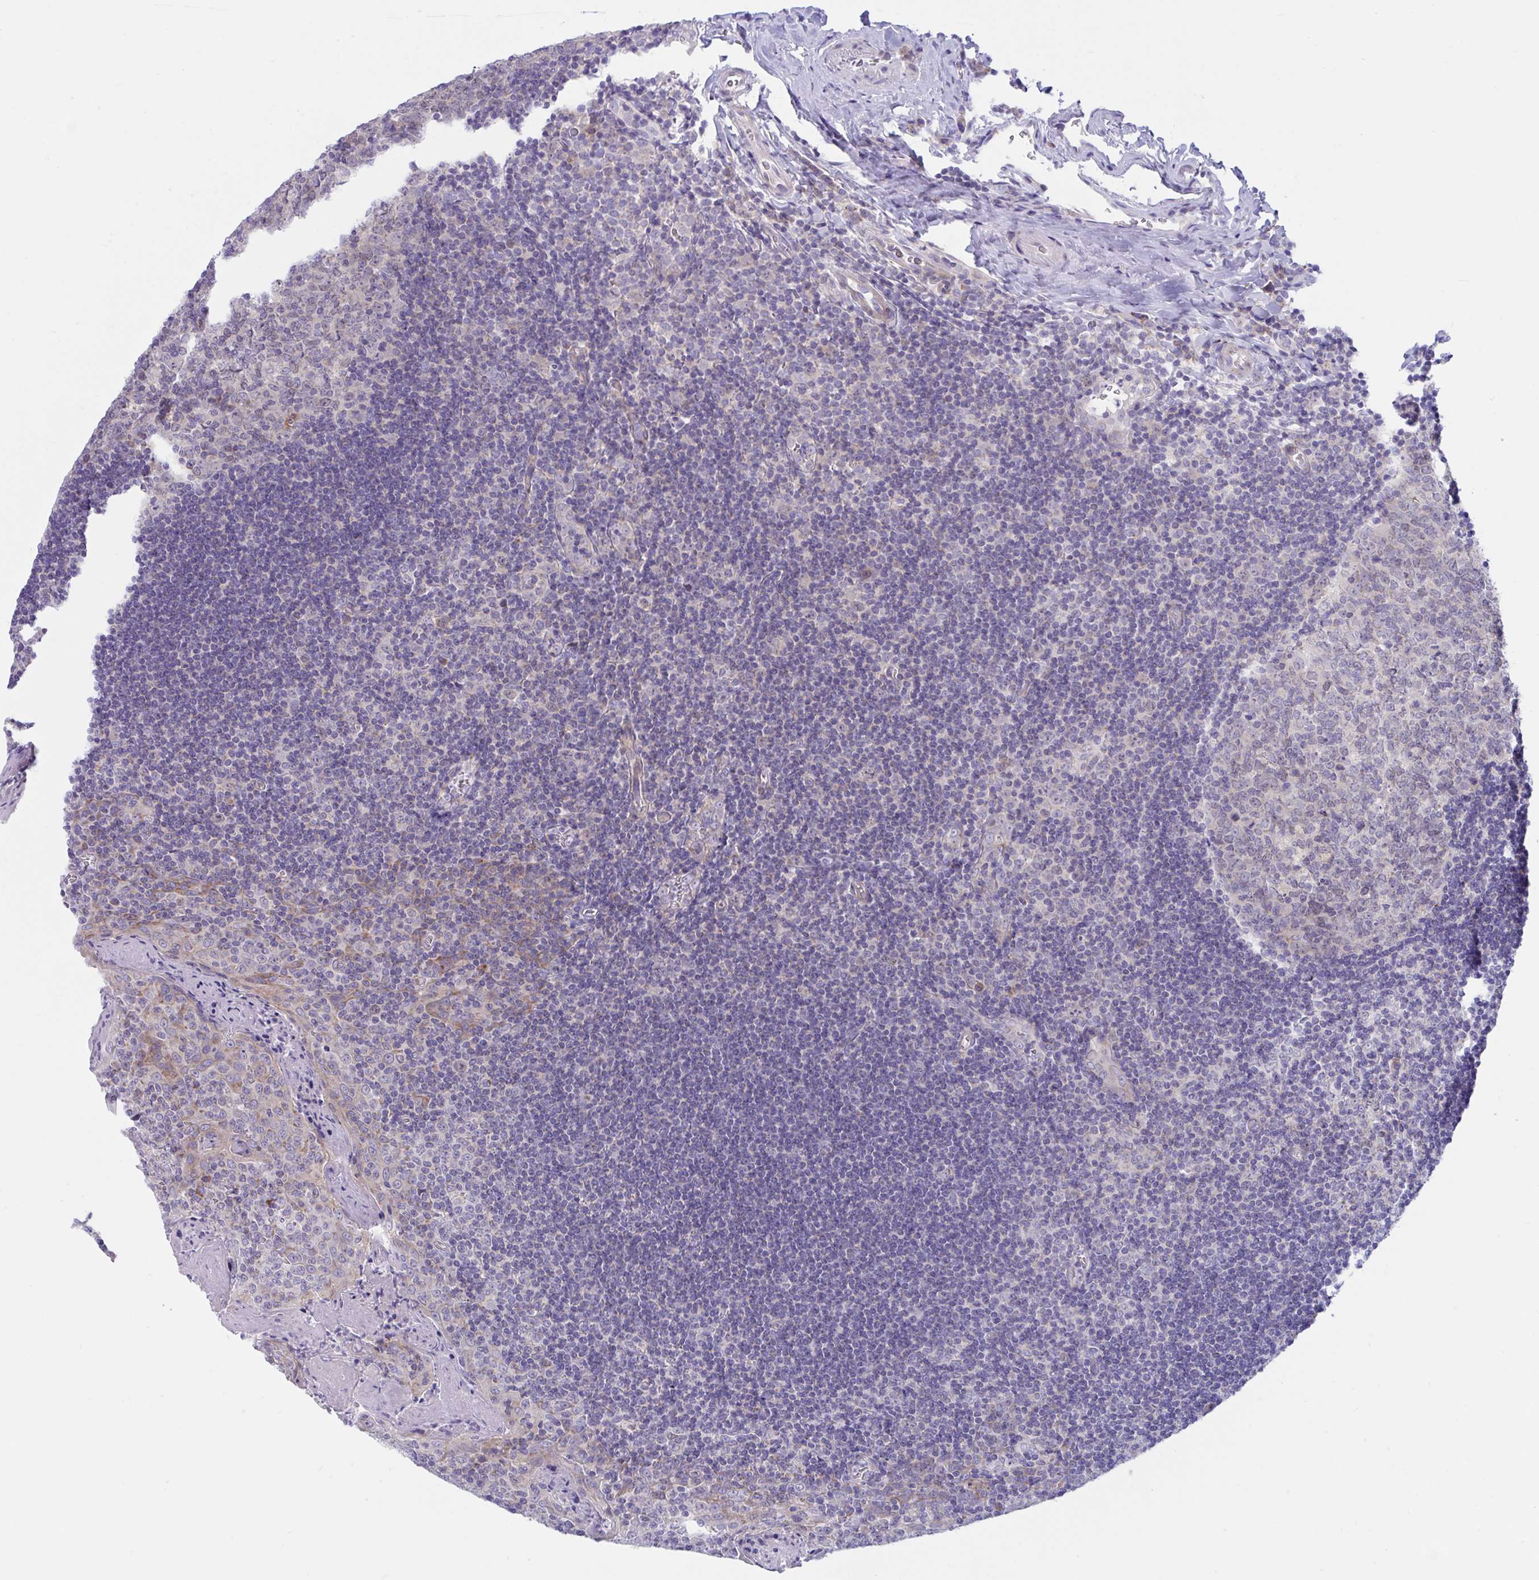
{"staining": {"intensity": "negative", "quantity": "none", "location": "none"}, "tissue": "tonsil", "cell_type": "Germinal center cells", "image_type": "normal", "snomed": [{"axis": "morphology", "description": "Normal tissue, NOS"}, {"axis": "morphology", "description": "Inflammation, NOS"}, {"axis": "topography", "description": "Tonsil"}], "caption": "Protein analysis of normal tonsil demonstrates no significant expression in germinal center cells.", "gene": "DTX3", "patient": {"sex": "female", "age": 31}}